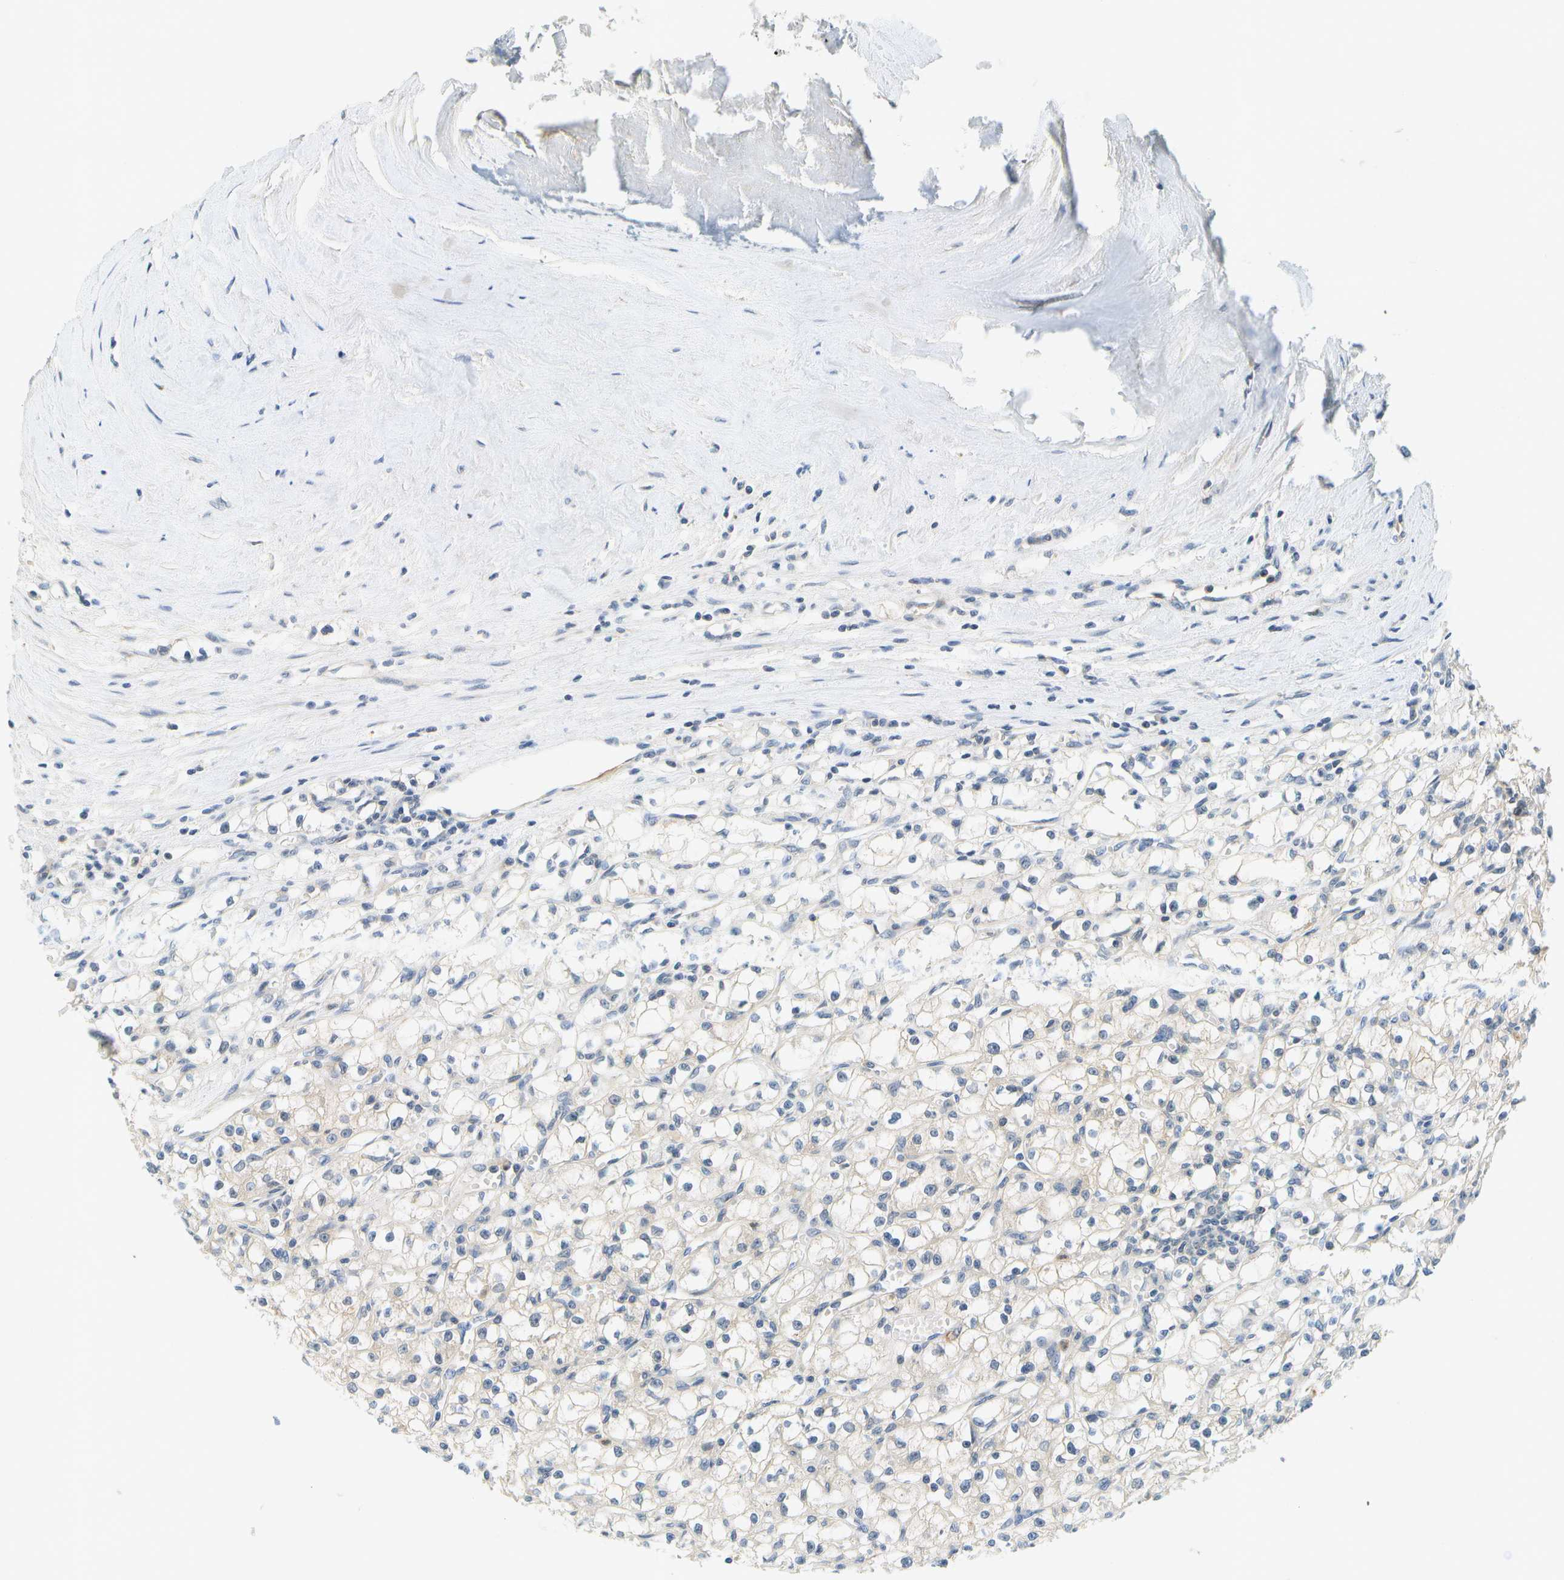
{"staining": {"intensity": "weak", "quantity": "<25%", "location": "cytoplasmic/membranous"}, "tissue": "renal cancer", "cell_type": "Tumor cells", "image_type": "cancer", "snomed": [{"axis": "morphology", "description": "Adenocarcinoma, NOS"}, {"axis": "topography", "description": "Kidney"}], "caption": "A micrograph of renal adenocarcinoma stained for a protein displays no brown staining in tumor cells.", "gene": "RASGRP2", "patient": {"sex": "male", "age": 56}}